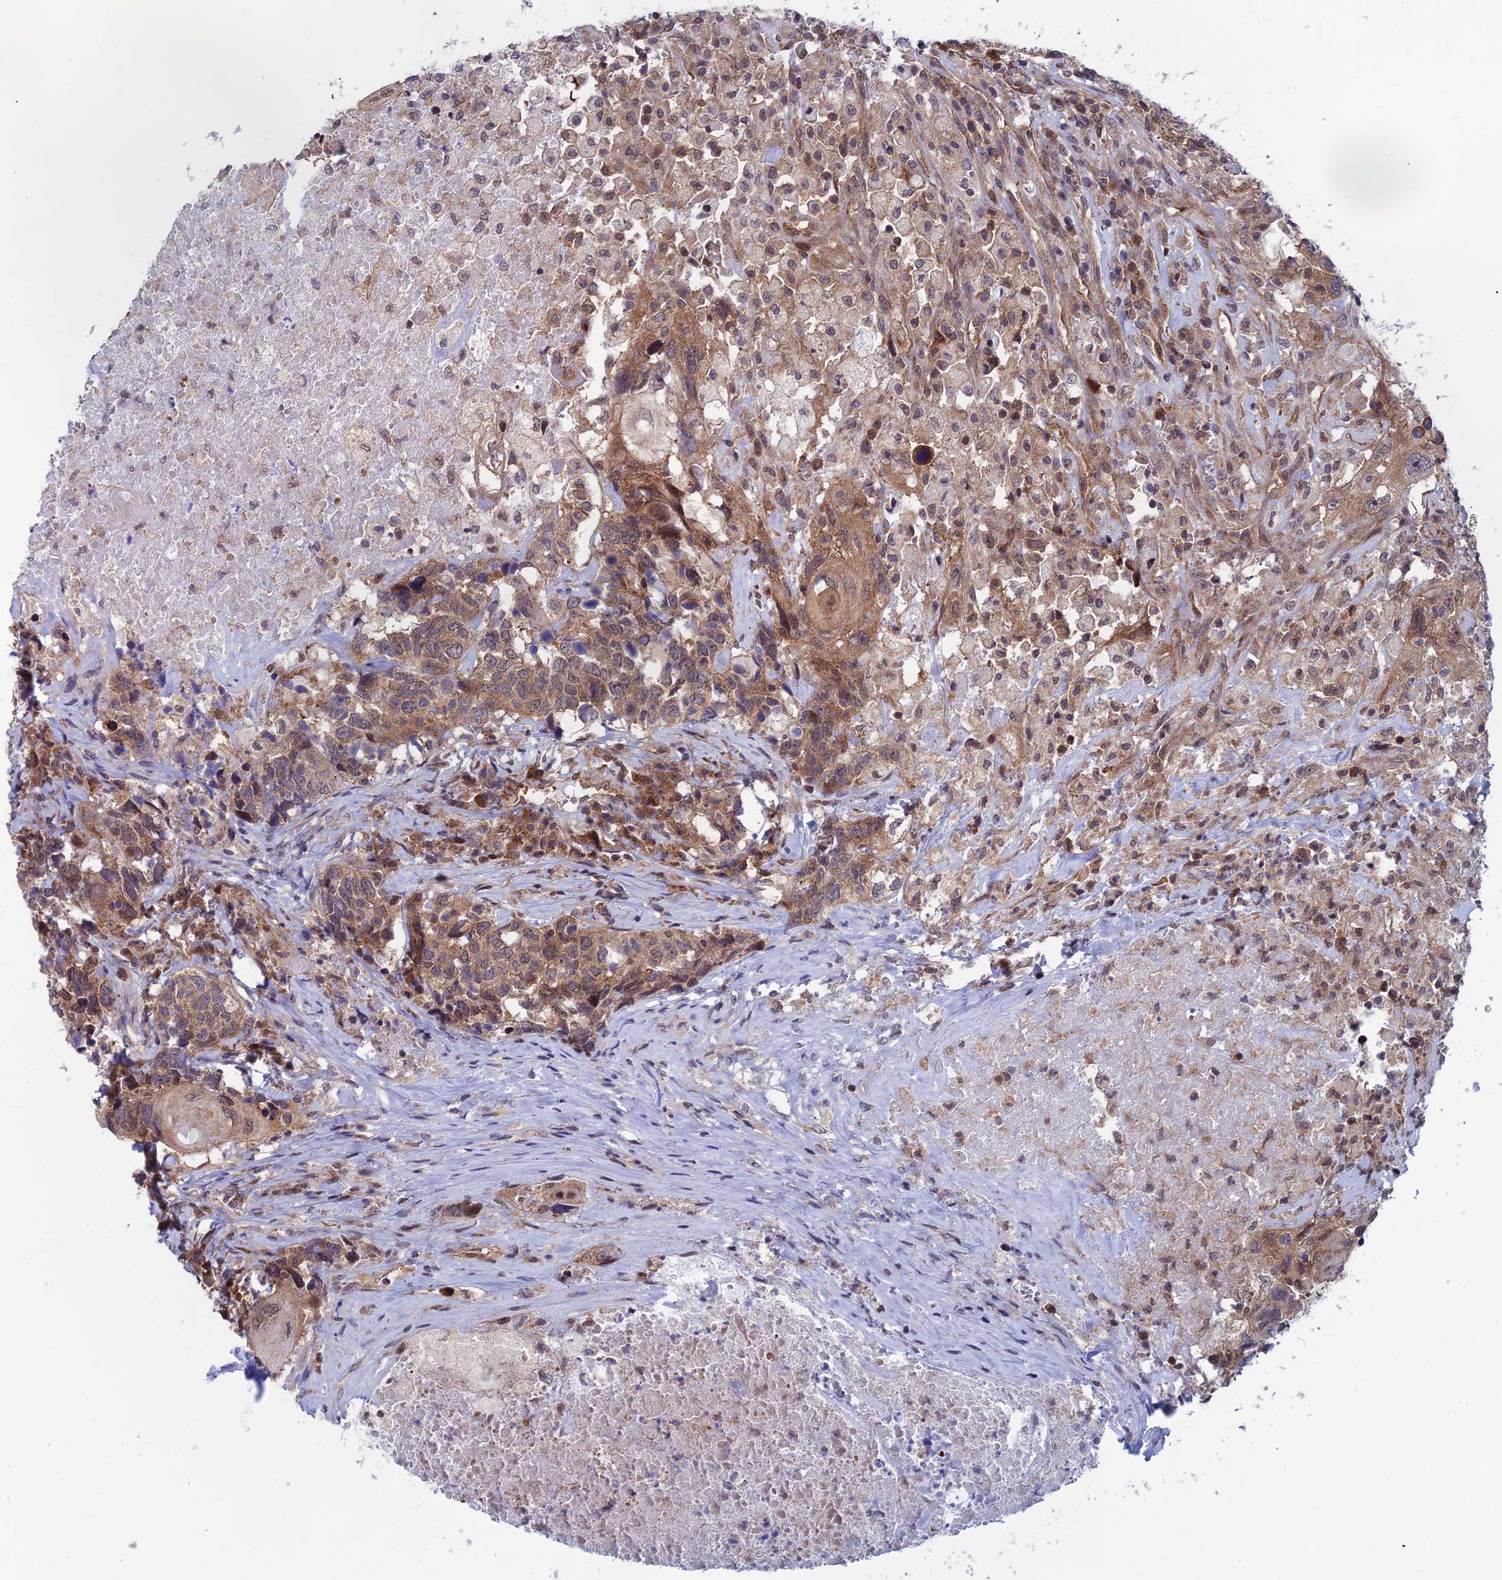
{"staining": {"intensity": "moderate", "quantity": ">75%", "location": "cytoplasmic/membranous,nuclear"}, "tissue": "head and neck cancer", "cell_type": "Tumor cells", "image_type": "cancer", "snomed": [{"axis": "morphology", "description": "Squamous cell carcinoma, NOS"}, {"axis": "topography", "description": "Head-Neck"}], "caption": "Immunohistochemistry (IHC) histopathology image of neoplastic tissue: human head and neck cancer stained using IHC exhibits medium levels of moderate protein expression localized specifically in the cytoplasmic/membranous and nuclear of tumor cells, appearing as a cytoplasmic/membranous and nuclear brown color.", "gene": "IGBP1", "patient": {"sex": "male", "age": 66}}